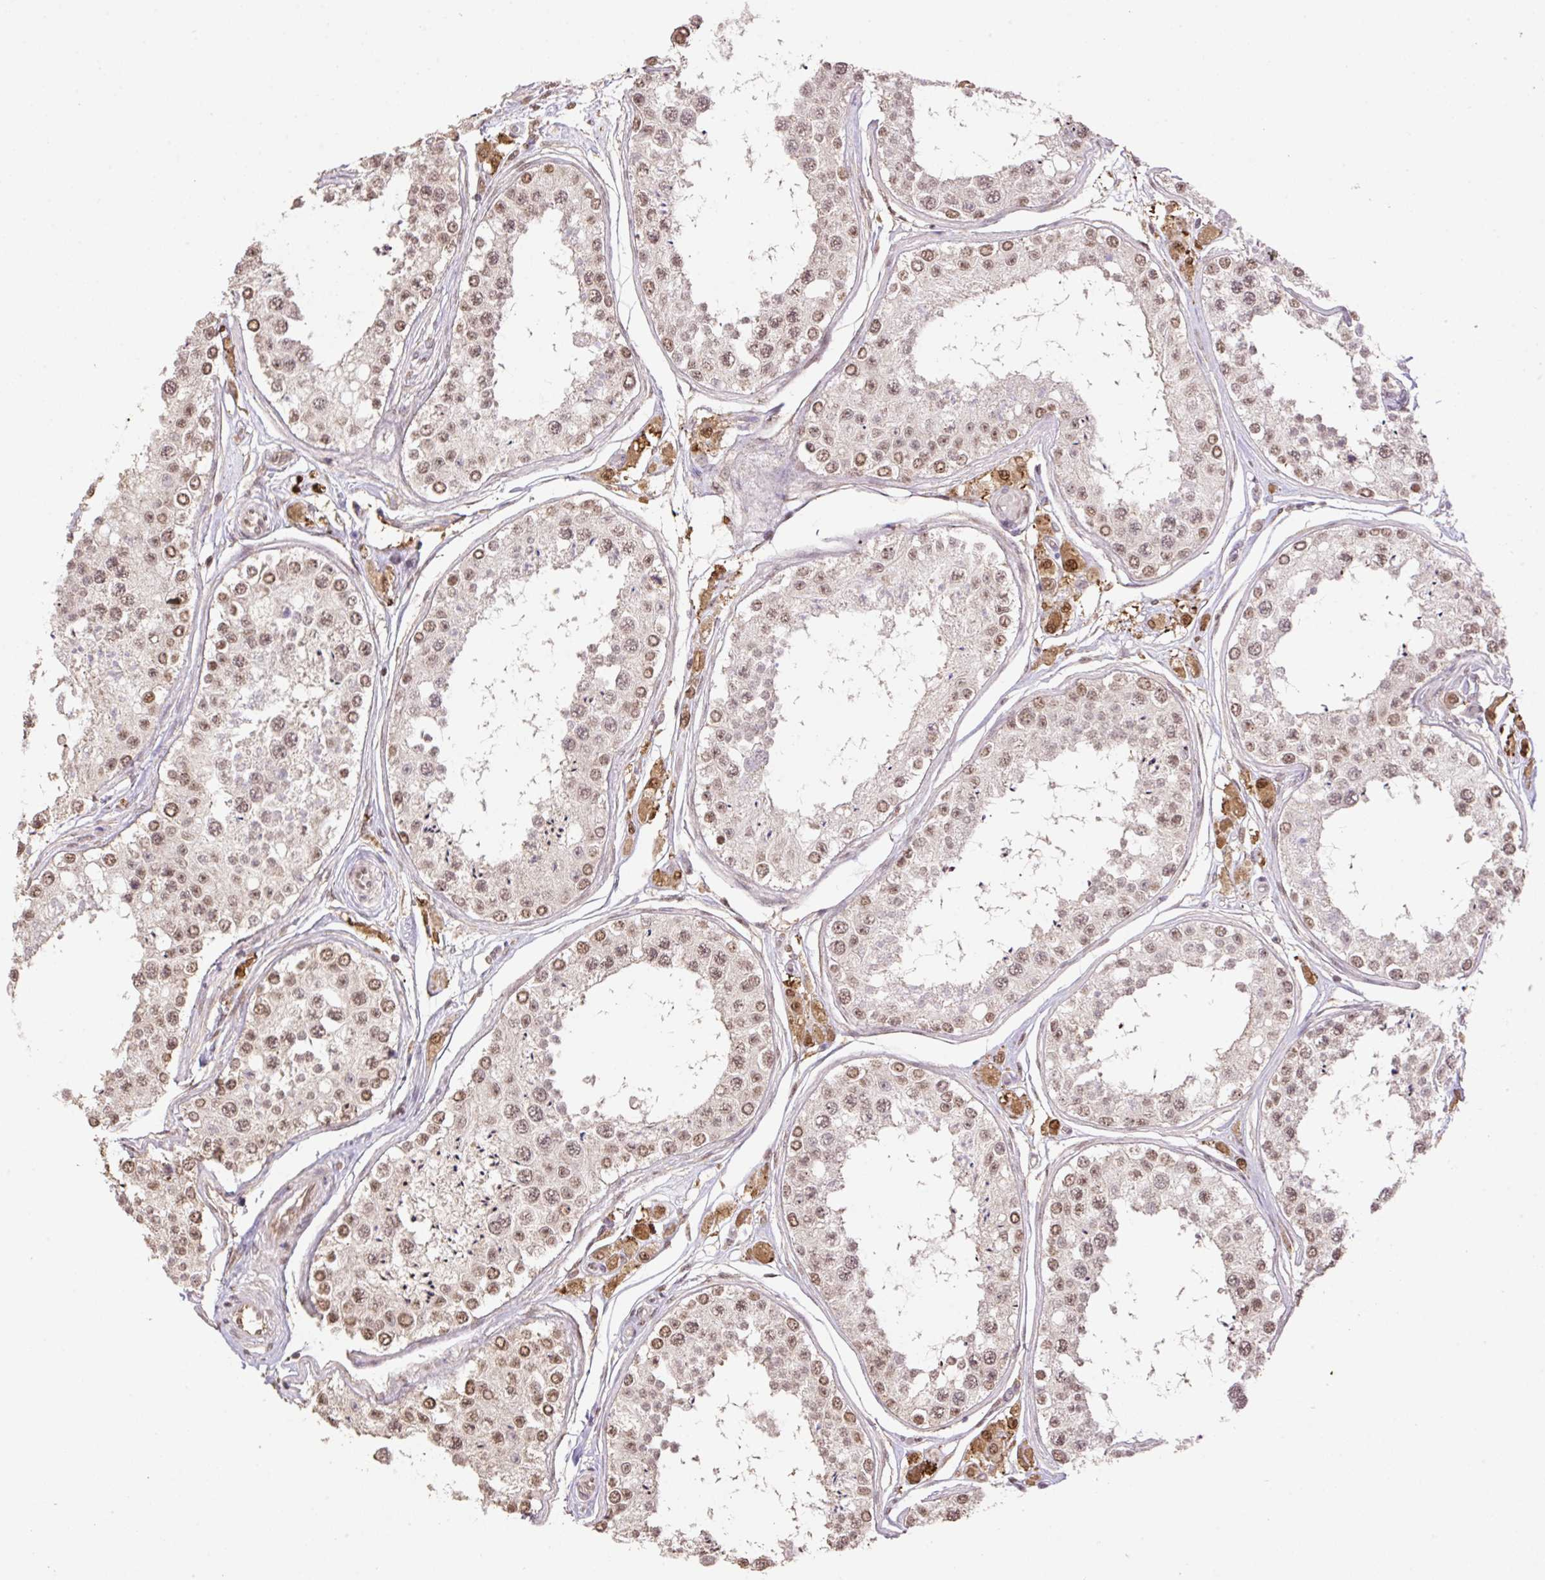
{"staining": {"intensity": "moderate", "quantity": ">75%", "location": "nuclear"}, "tissue": "testis", "cell_type": "Cells in seminiferous ducts", "image_type": "normal", "snomed": [{"axis": "morphology", "description": "Normal tissue, NOS"}, {"axis": "topography", "description": "Testis"}], "caption": "Normal testis was stained to show a protein in brown. There is medium levels of moderate nuclear positivity in about >75% of cells in seminiferous ducts.", "gene": "VPS25", "patient": {"sex": "male", "age": 25}}